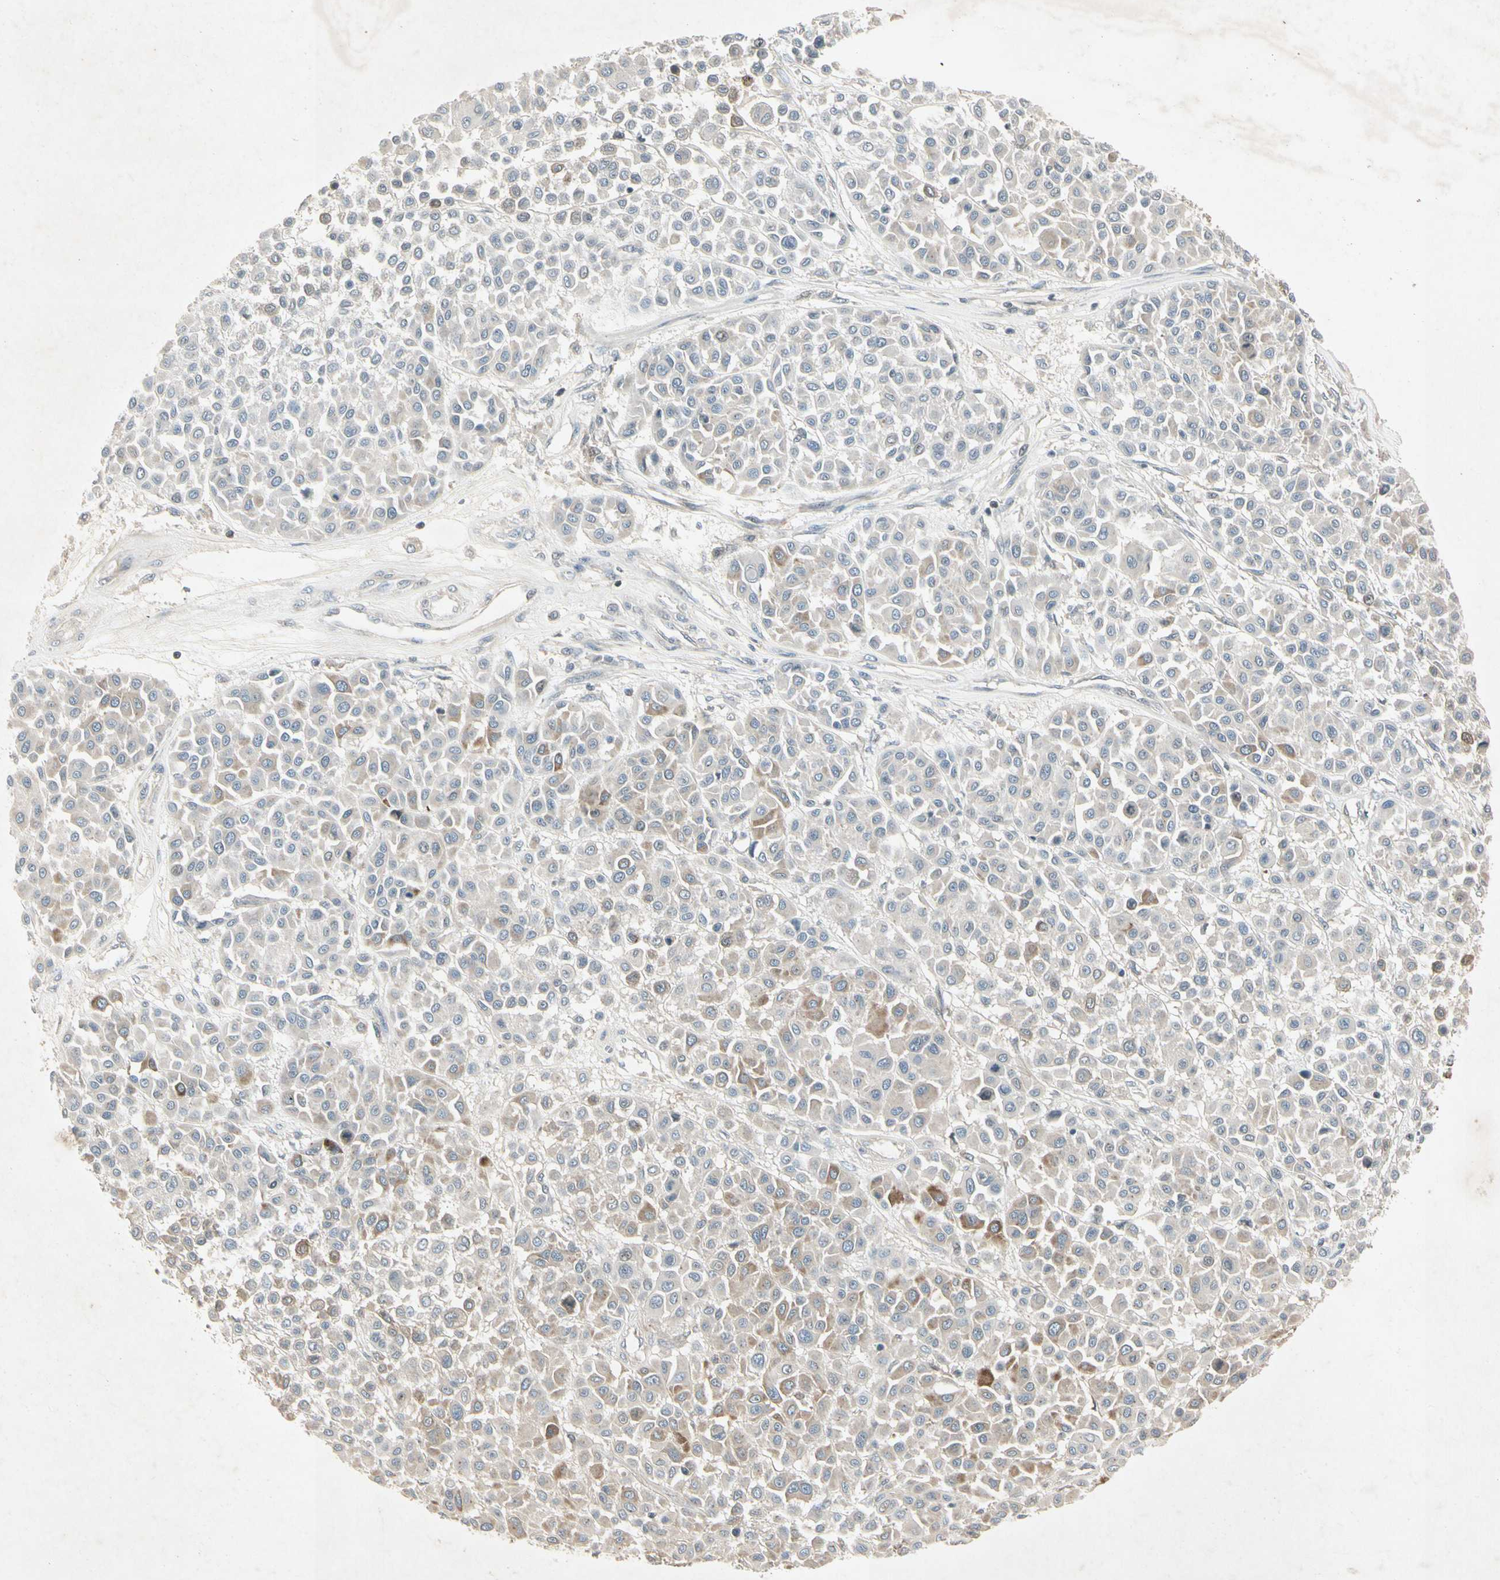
{"staining": {"intensity": "weak", "quantity": "<25%", "location": "cytoplasmic/membranous"}, "tissue": "melanoma", "cell_type": "Tumor cells", "image_type": "cancer", "snomed": [{"axis": "morphology", "description": "Malignant melanoma, Metastatic site"}, {"axis": "topography", "description": "Soft tissue"}], "caption": "Immunohistochemical staining of human malignant melanoma (metastatic site) exhibits no significant staining in tumor cells.", "gene": "TEK", "patient": {"sex": "male", "age": 41}}